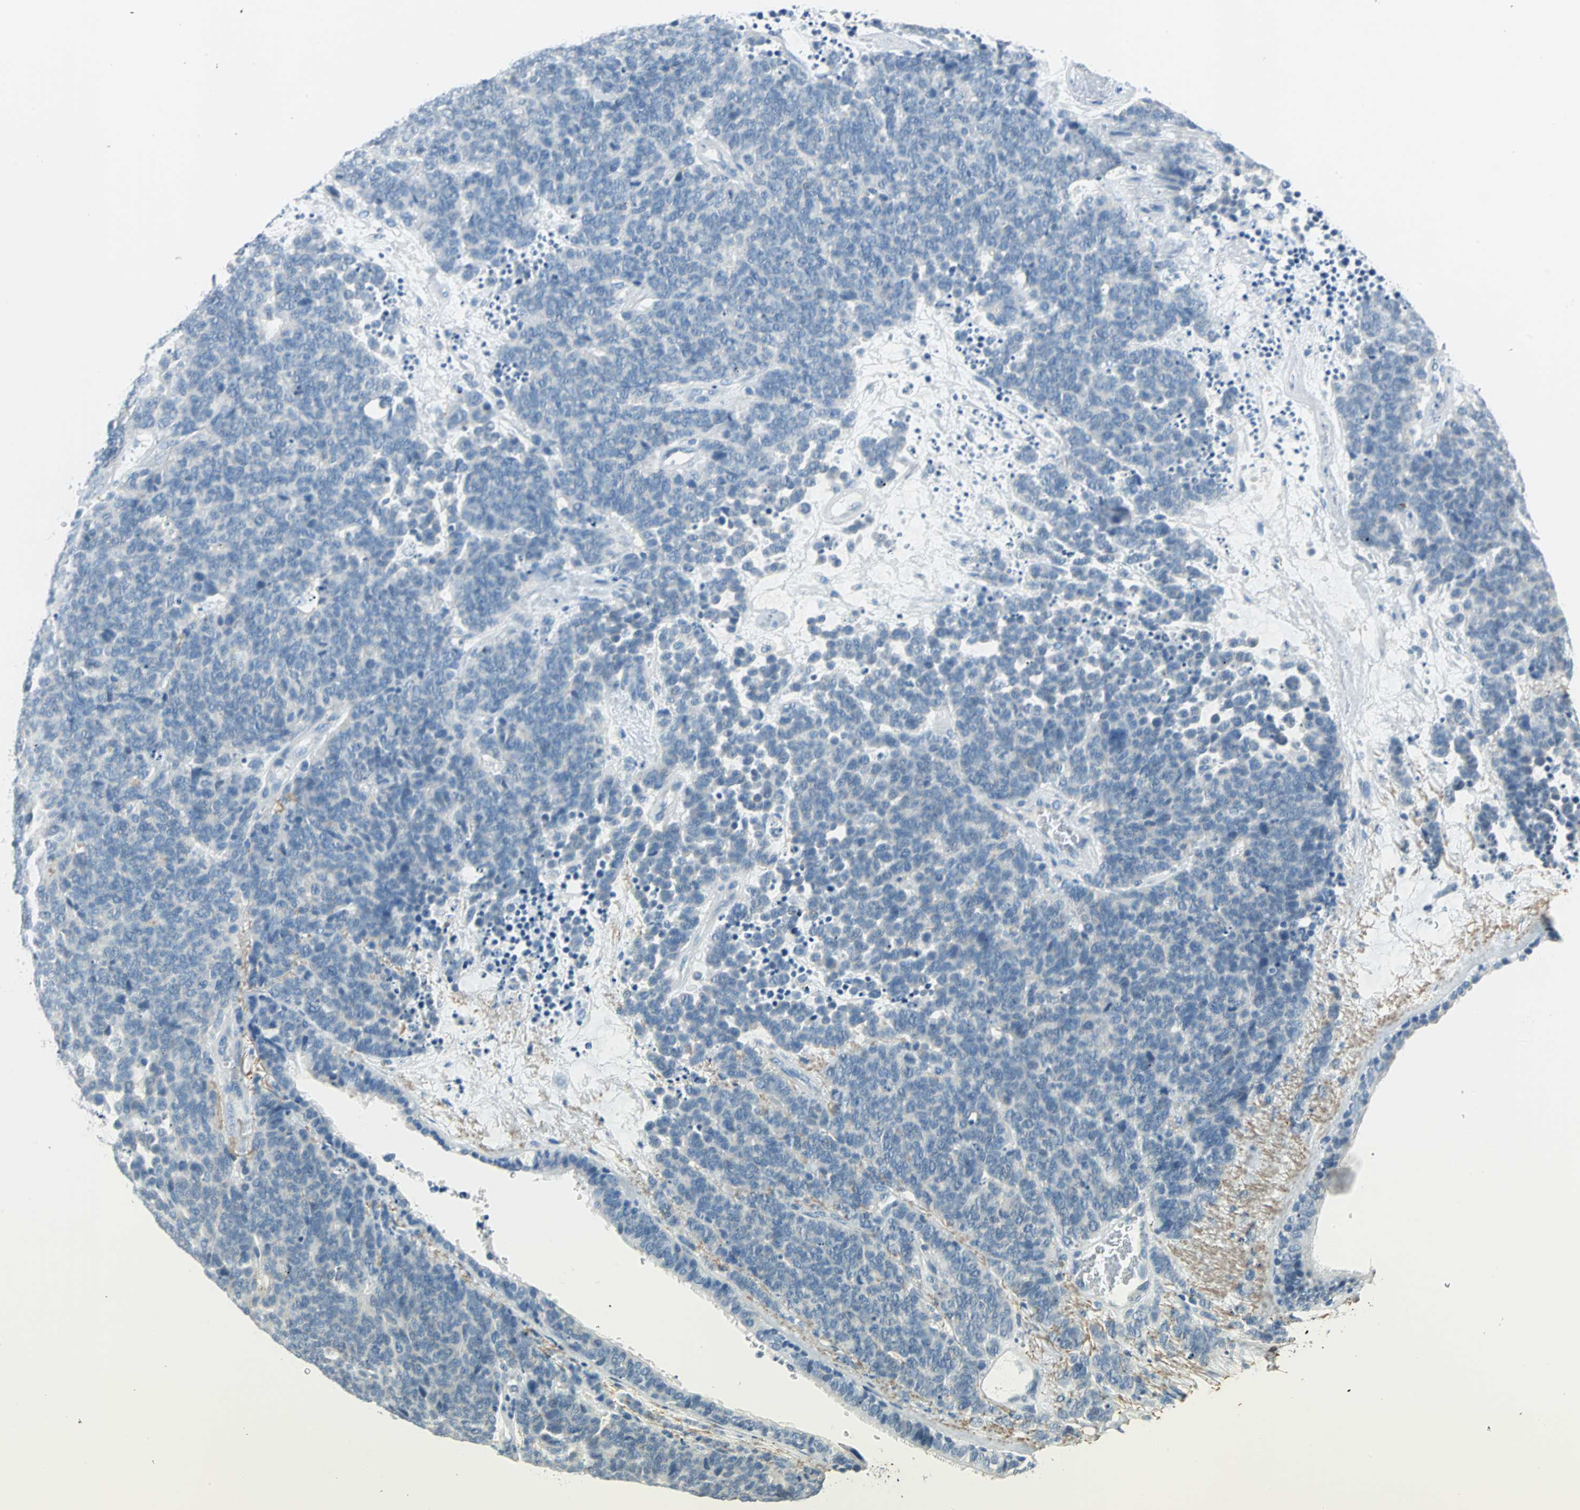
{"staining": {"intensity": "negative", "quantity": "none", "location": "none"}, "tissue": "lung cancer", "cell_type": "Tumor cells", "image_type": "cancer", "snomed": [{"axis": "morphology", "description": "Neoplasm, malignant, NOS"}, {"axis": "topography", "description": "Lung"}], "caption": "High magnification brightfield microscopy of lung cancer (malignant neoplasm) stained with DAB (brown) and counterstained with hematoxylin (blue): tumor cells show no significant staining.", "gene": "MUC7", "patient": {"sex": "female", "age": 58}}